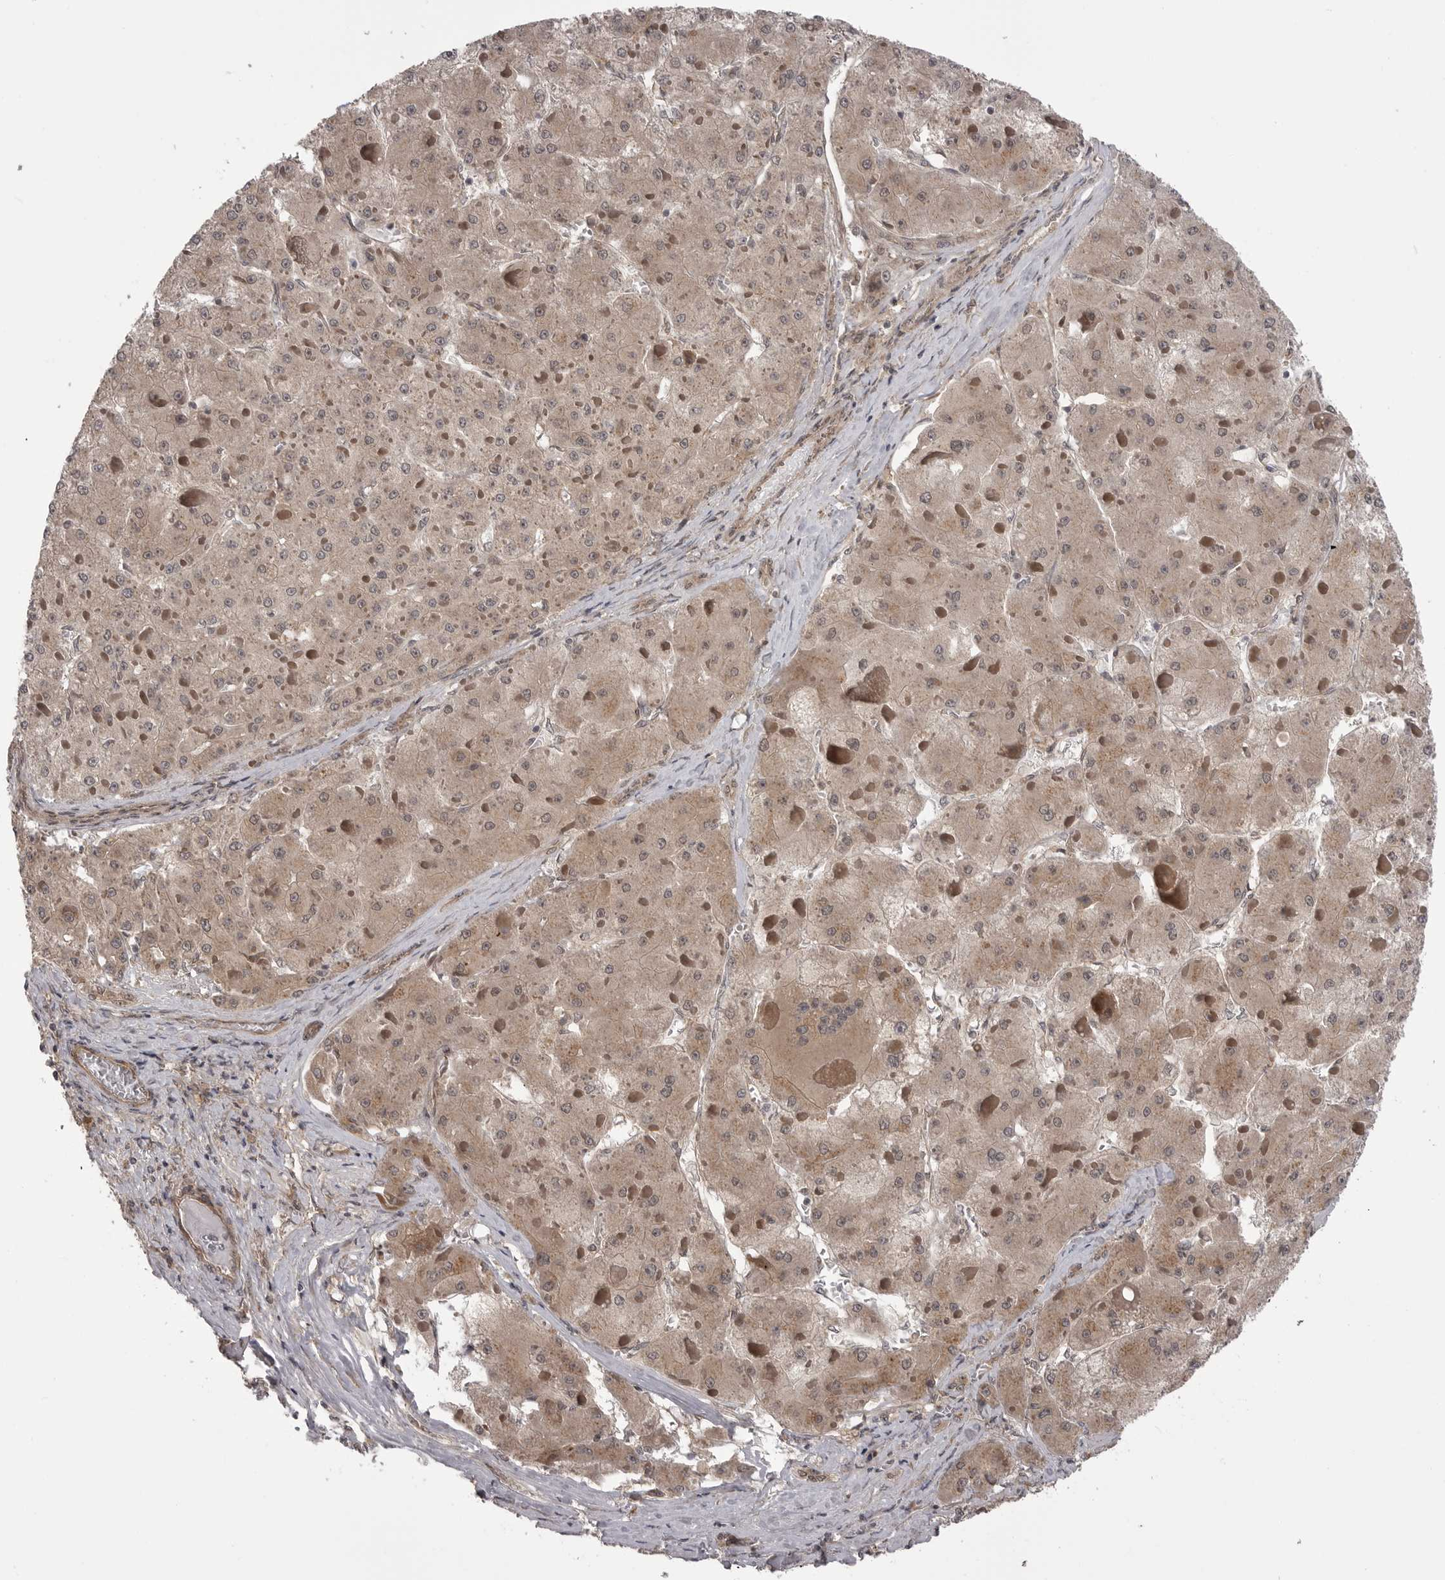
{"staining": {"intensity": "moderate", "quantity": ">75%", "location": "cytoplasmic/membranous"}, "tissue": "liver cancer", "cell_type": "Tumor cells", "image_type": "cancer", "snomed": [{"axis": "morphology", "description": "Carcinoma, Hepatocellular, NOS"}, {"axis": "topography", "description": "Liver"}], "caption": "IHC (DAB) staining of liver cancer (hepatocellular carcinoma) shows moderate cytoplasmic/membranous protein expression in approximately >75% of tumor cells.", "gene": "PDCL", "patient": {"sex": "female", "age": 73}}